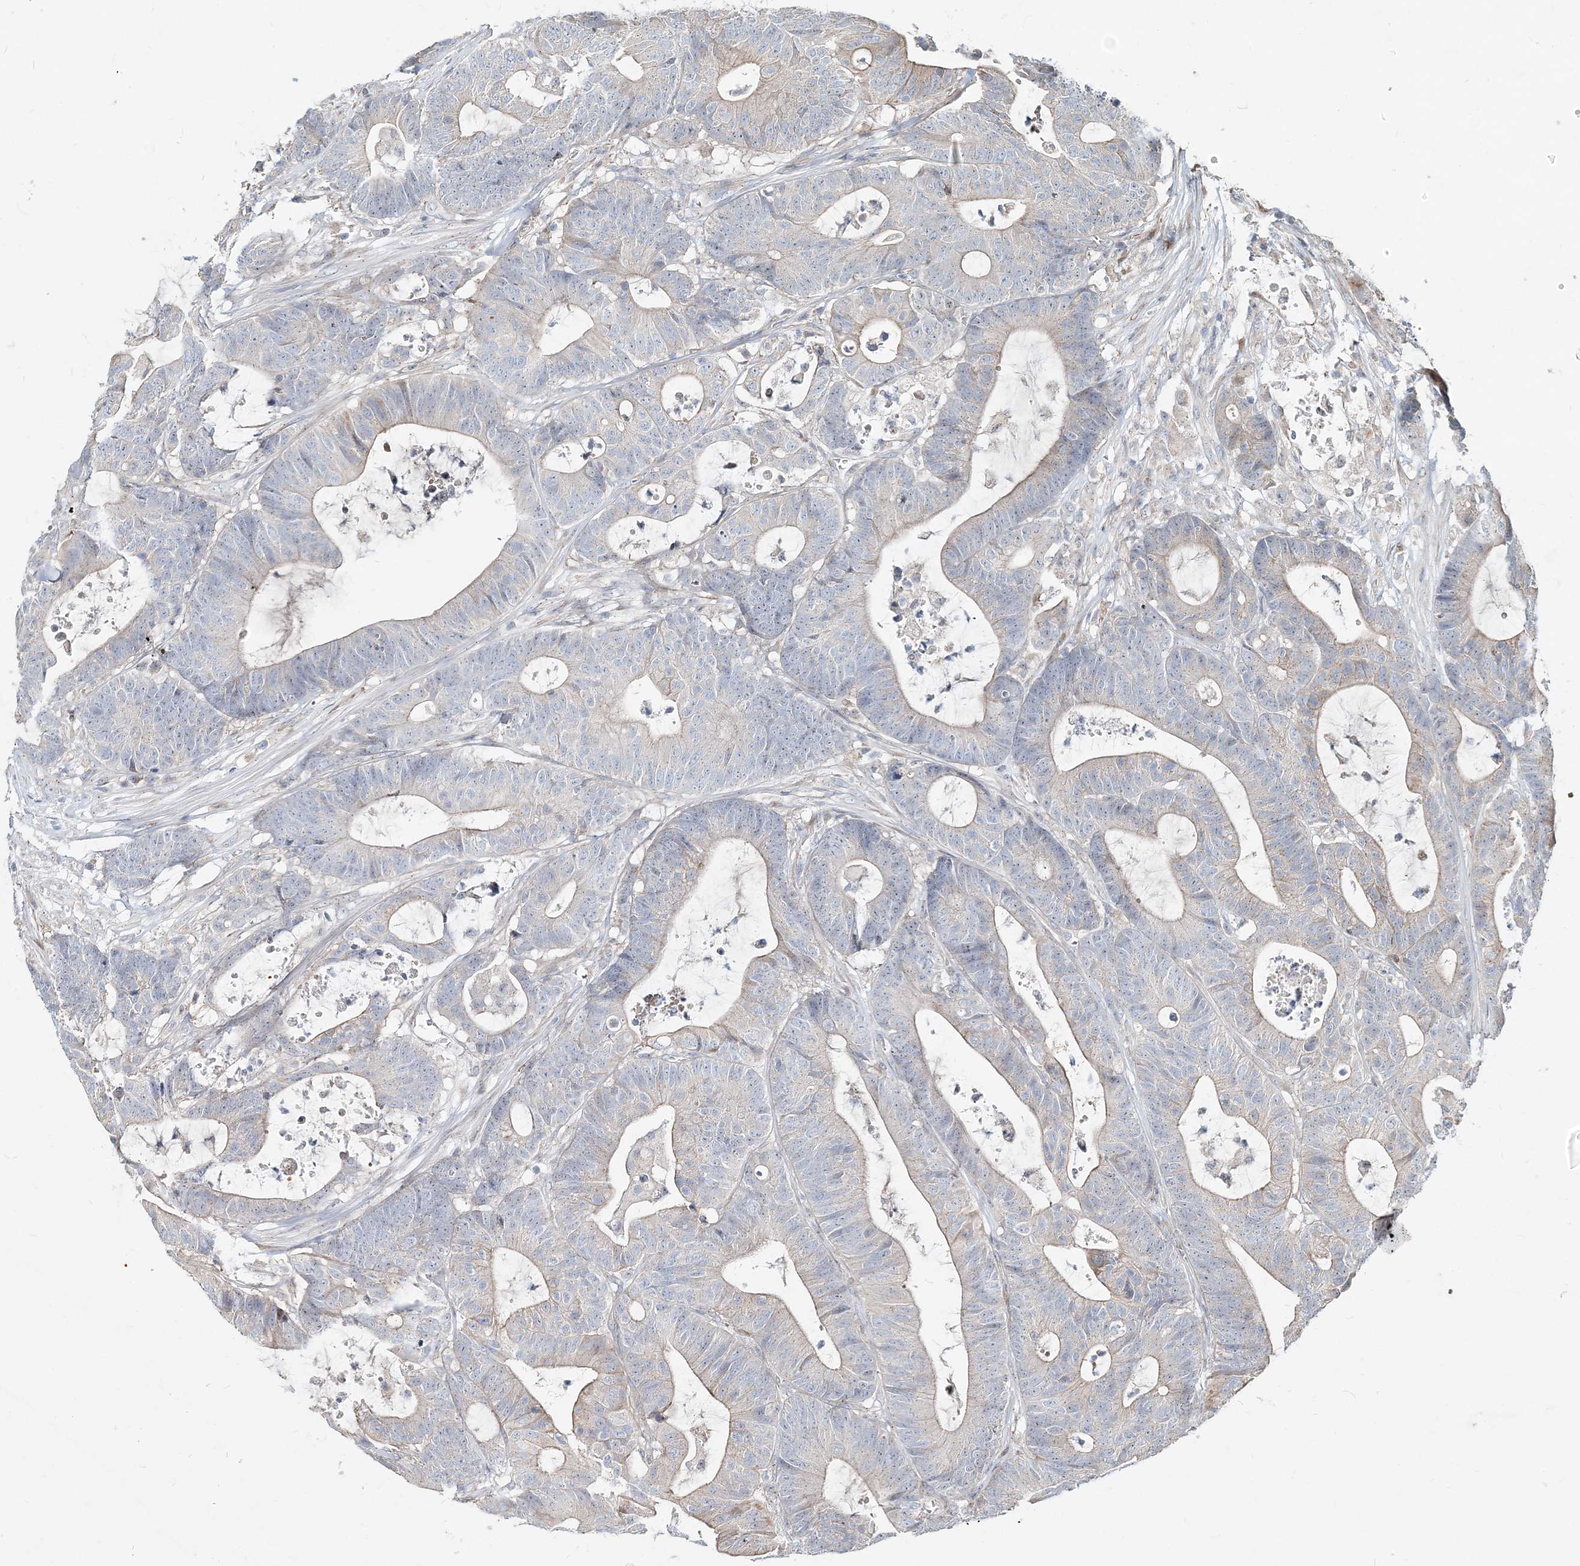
{"staining": {"intensity": "weak", "quantity": "<25%", "location": "cytoplasmic/membranous"}, "tissue": "colorectal cancer", "cell_type": "Tumor cells", "image_type": "cancer", "snomed": [{"axis": "morphology", "description": "Adenocarcinoma, NOS"}, {"axis": "topography", "description": "Colon"}], "caption": "The image shows no significant staining in tumor cells of adenocarcinoma (colorectal).", "gene": "CXXC5", "patient": {"sex": "female", "age": 84}}